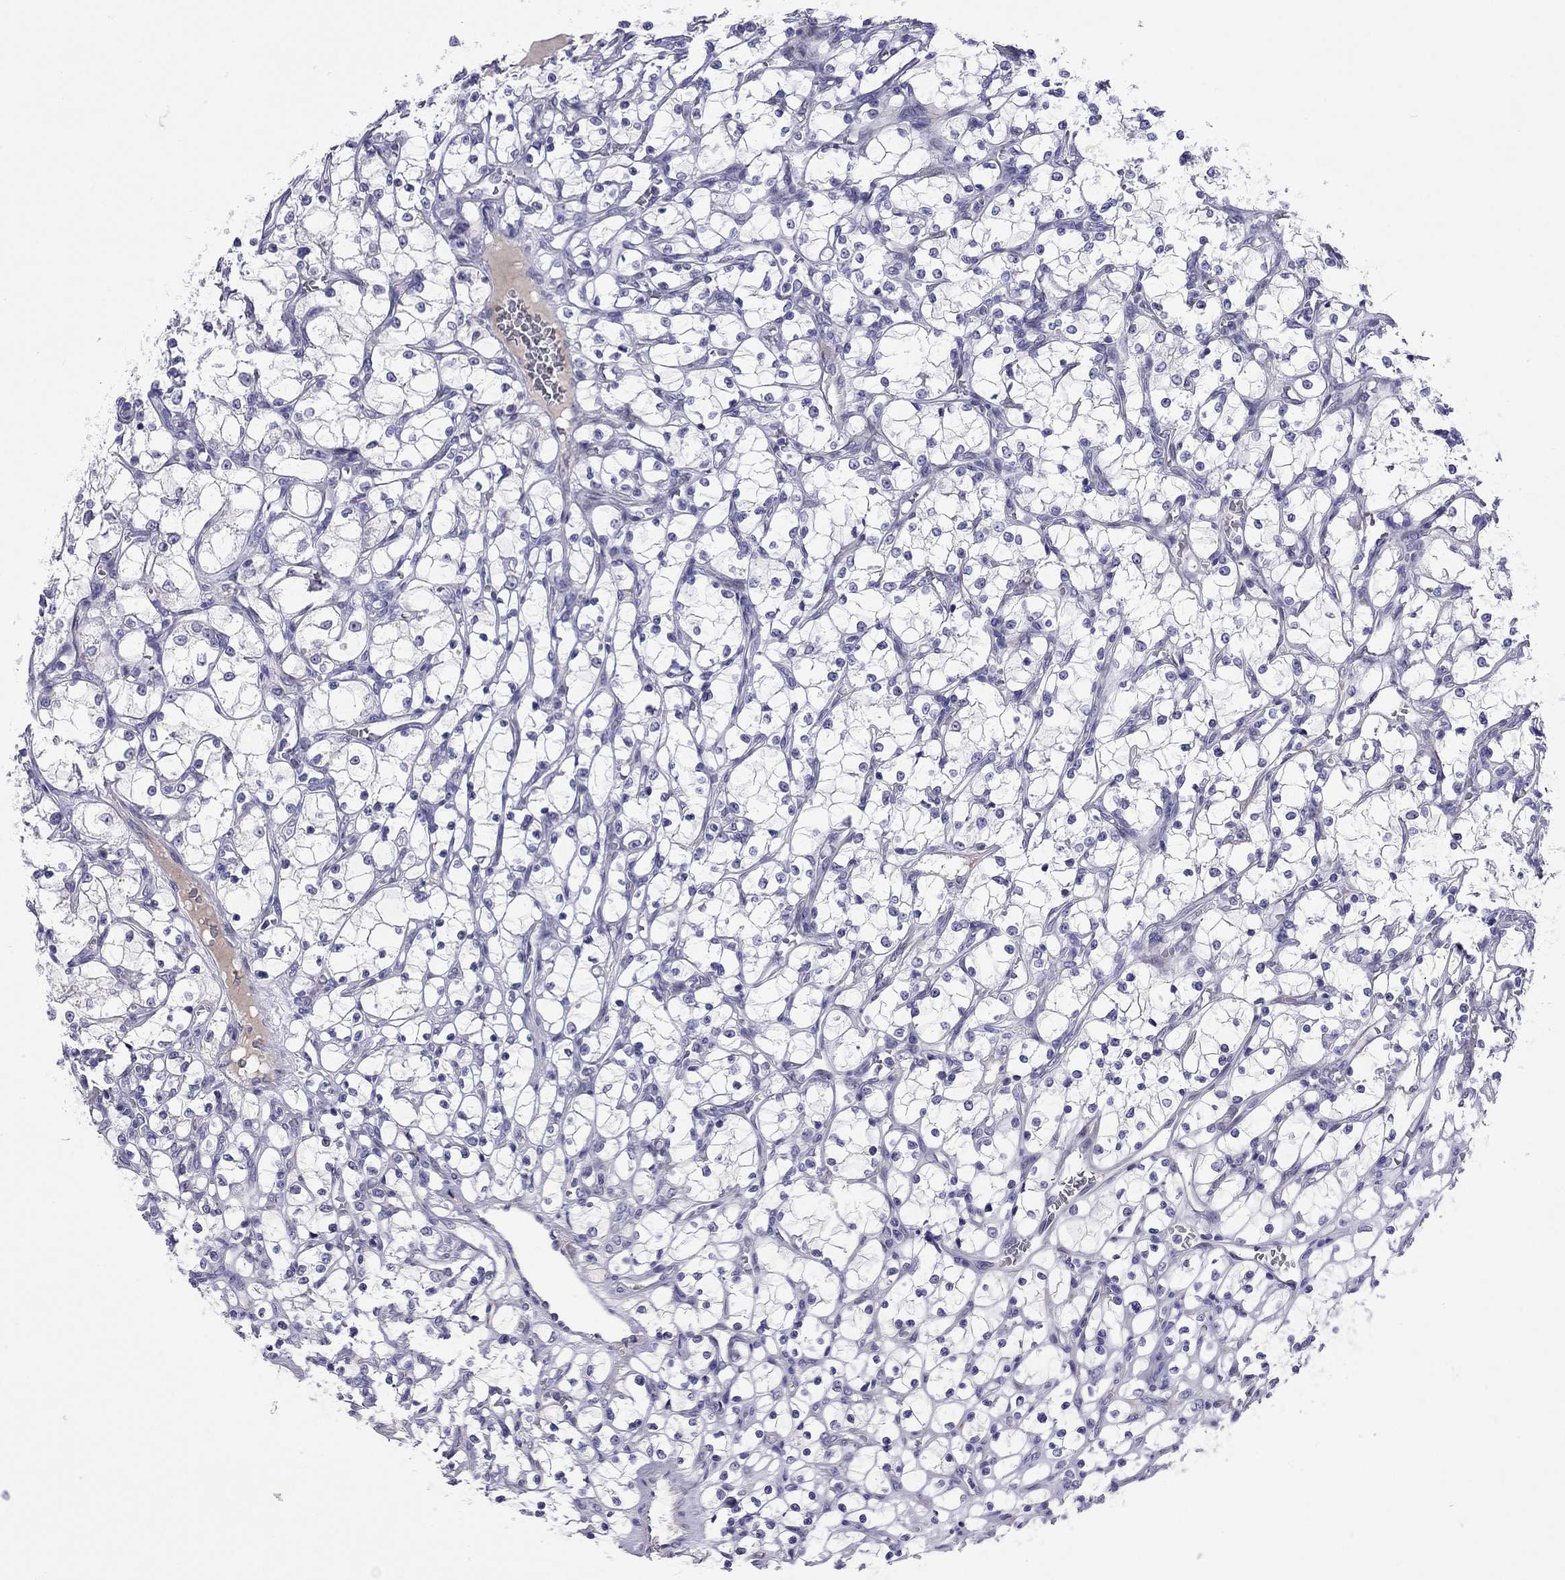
{"staining": {"intensity": "negative", "quantity": "none", "location": "none"}, "tissue": "renal cancer", "cell_type": "Tumor cells", "image_type": "cancer", "snomed": [{"axis": "morphology", "description": "Adenocarcinoma, NOS"}, {"axis": "topography", "description": "Kidney"}], "caption": "Immunohistochemistry (IHC) photomicrograph of neoplastic tissue: human renal adenocarcinoma stained with DAB exhibits no significant protein expression in tumor cells.", "gene": "CMYA5", "patient": {"sex": "female", "age": 69}}